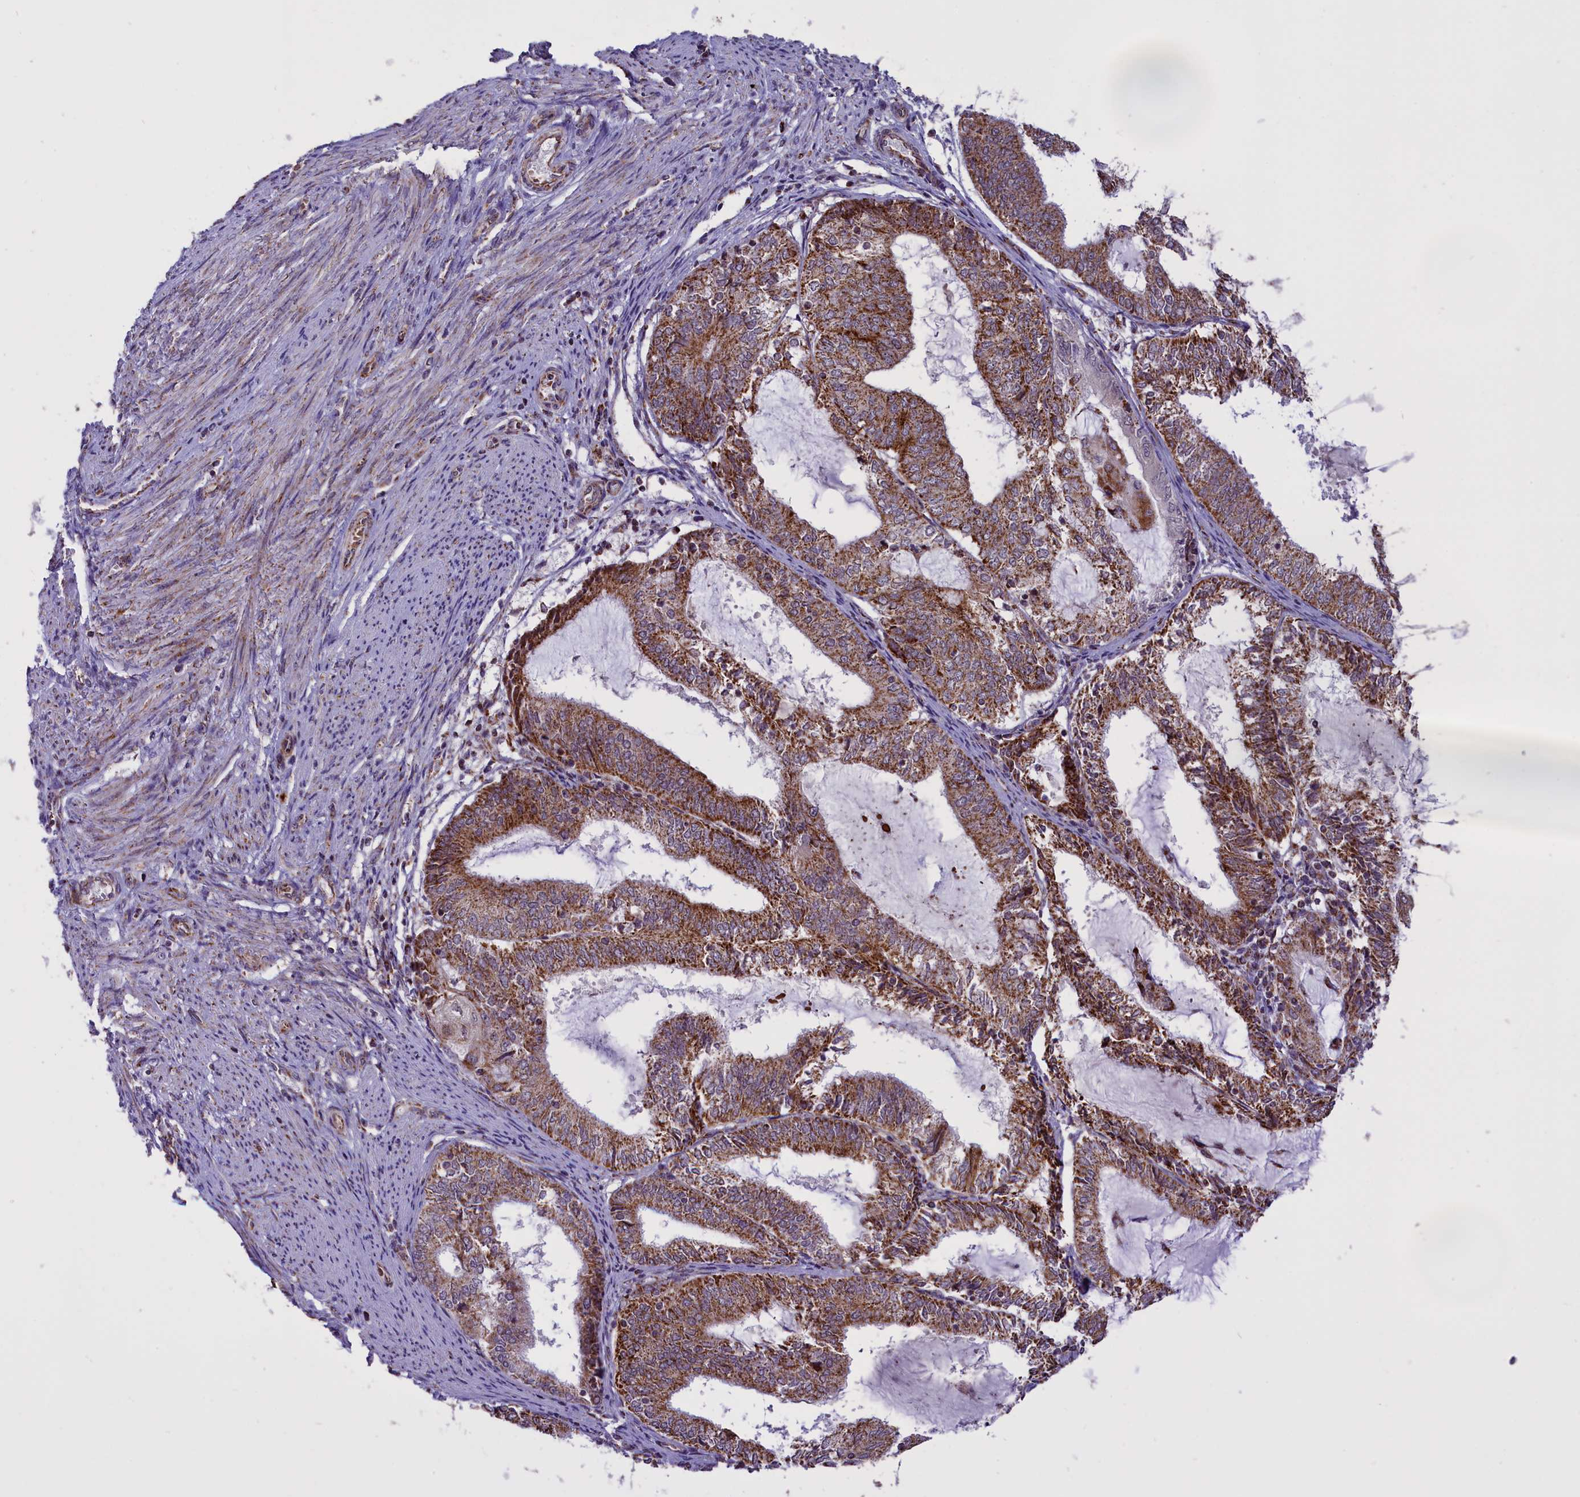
{"staining": {"intensity": "moderate", "quantity": ">75%", "location": "cytoplasmic/membranous"}, "tissue": "endometrial cancer", "cell_type": "Tumor cells", "image_type": "cancer", "snomed": [{"axis": "morphology", "description": "Adenocarcinoma, NOS"}, {"axis": "topography", "description": "Endometrium"}], "caption": "This photomicrograph shows IHC staining of endometrial cancer (adenocarcinoma), with medium moderate cytoplasmic/membranous expression in about >75% of tumor cells.", "gene": "NDUFS5", "patient": {"sex": "female", "age": 81}}